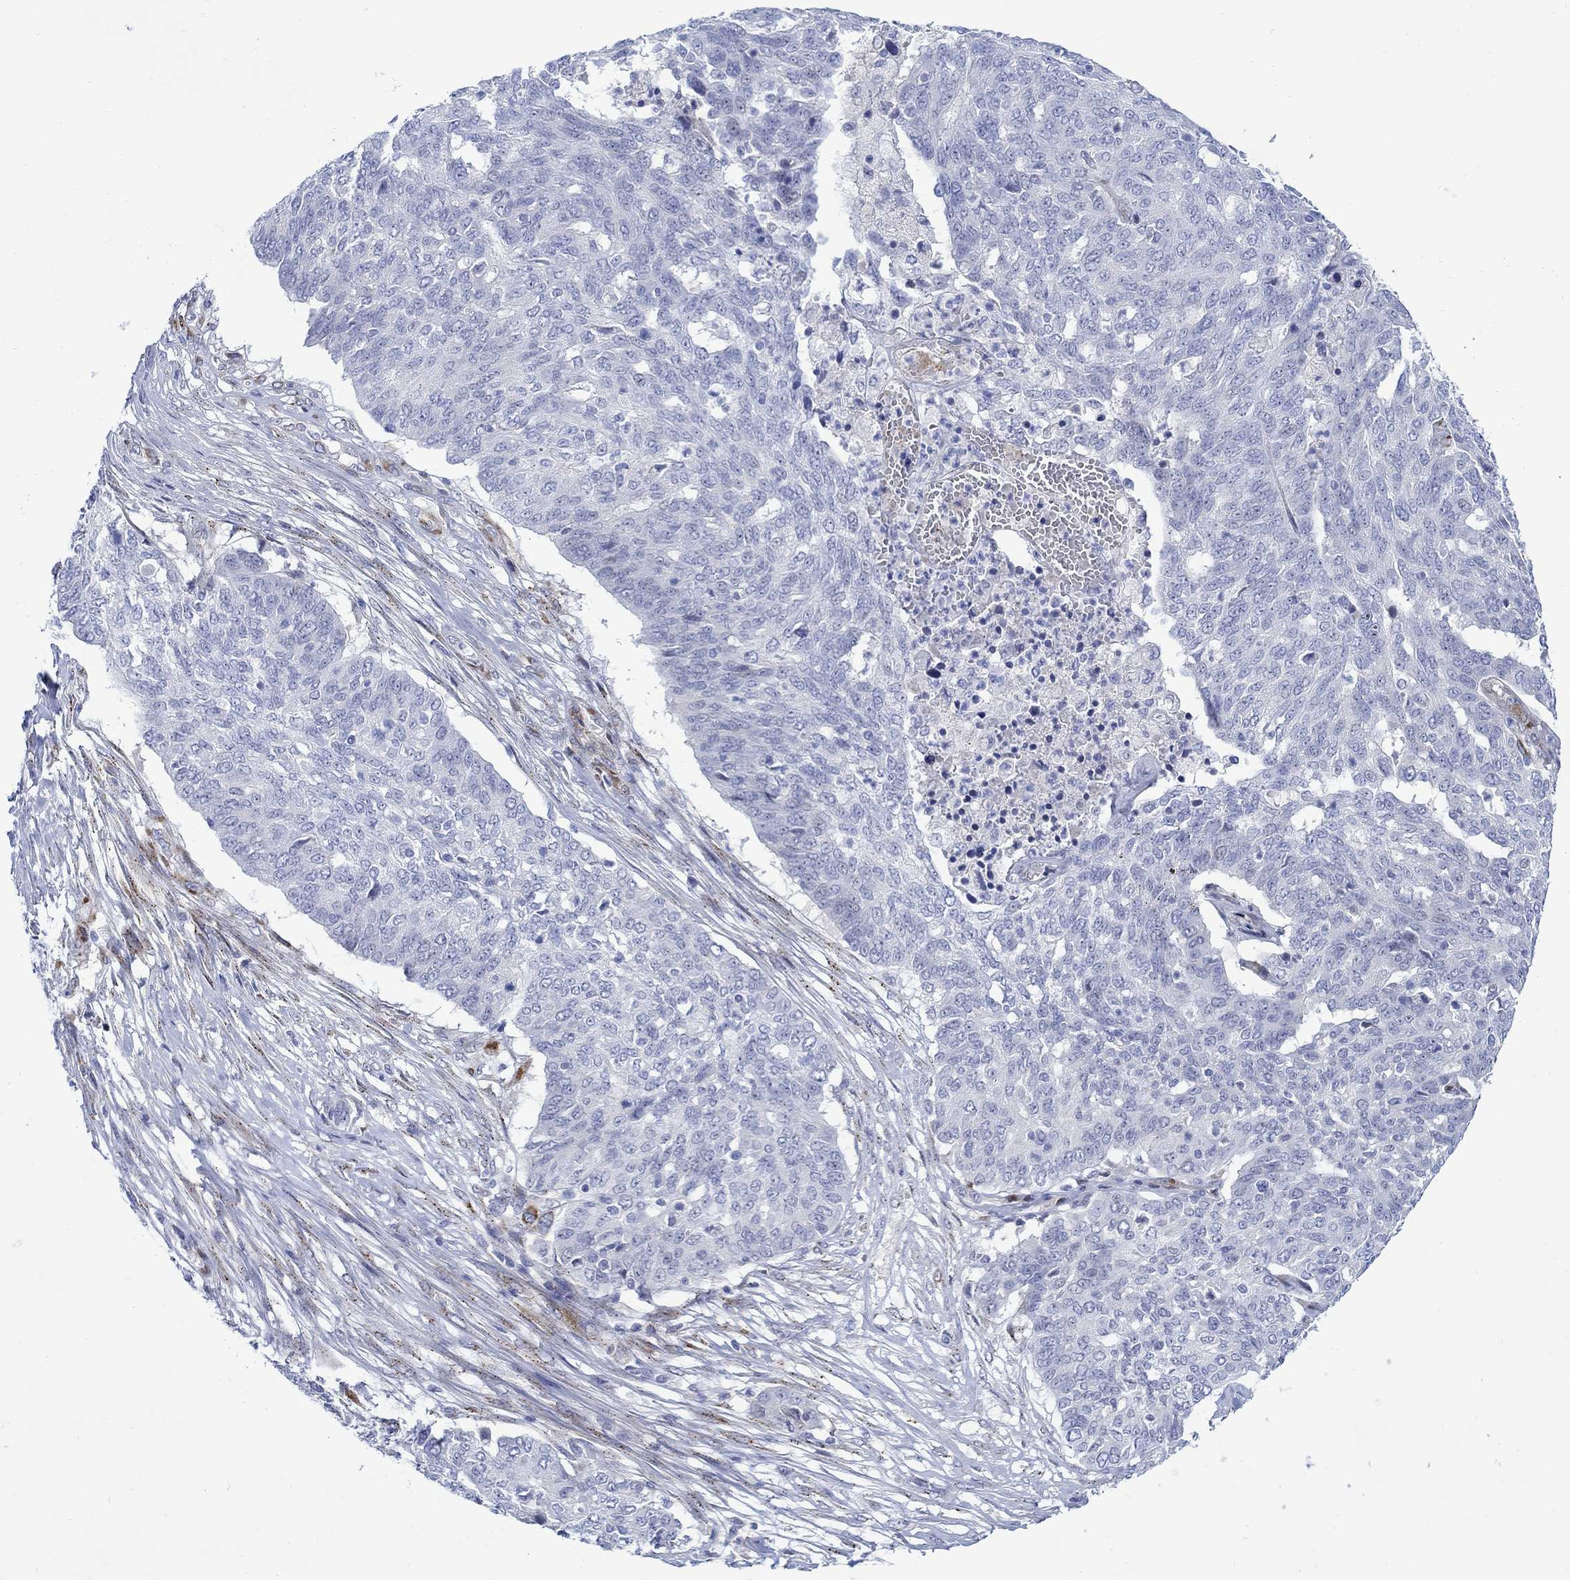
{"staining": {"intensity": "negative", "quantity": "none", "location": "none"}, "tissue": "ovarian cancer", "cell_type": "Tumor cells", "image_type": "cancer", "snomed": [{"axis": "morphology", "description": "Cystadenocarcinoma, serous, NOS"}, {"axis": "topography", "description": "Ovary"}], "caption": "Protein analysis of ovarian cancer shows no significant positivity in tumor cells. (IHC, brightfield microscopy, high magnification).", "gene": "KSR2", "patient": {"sex": "female", "age": 67}}